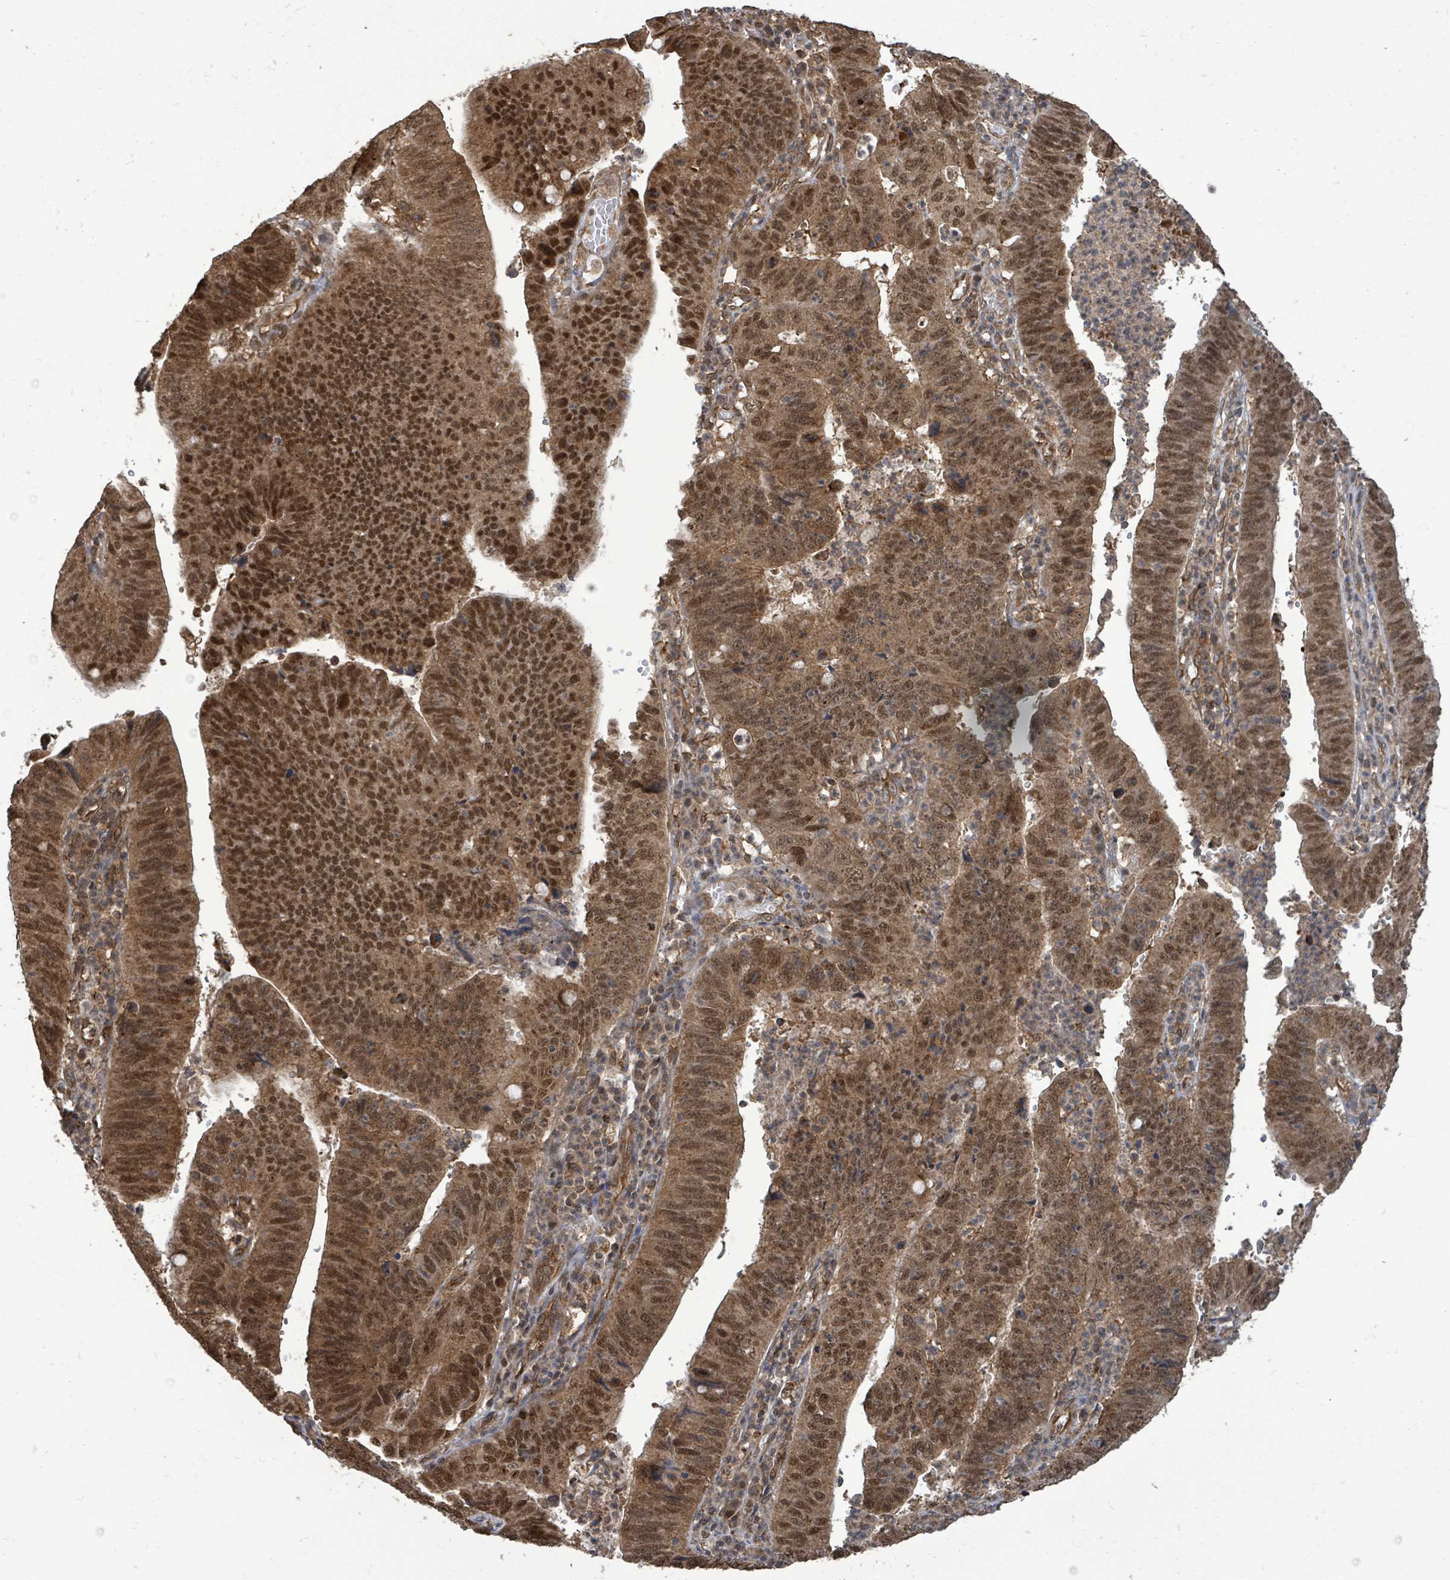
{"staining": {"intensity": "strong", "quantity": ">75%", "location": "cytoplasmic/membranous,nuclear"}, "tissue": "stomach cancer", "cell_type": "Tumor cells", "image_type": "cancer", "snomed": [{"axis": "morphology", "description": "Adenocarcinoma, NOS"}, {"axis": "topography", "description": "Stomach"}], "caption": "Human stomach adenocarcinoma stained for a protein (brown) demonstrates strong cytoplasmic/membranous and nuclear positive positivity in about >75% of tumor cells.", "gene": "KLC1", "patient": {"sex": "male", "age": 59}}